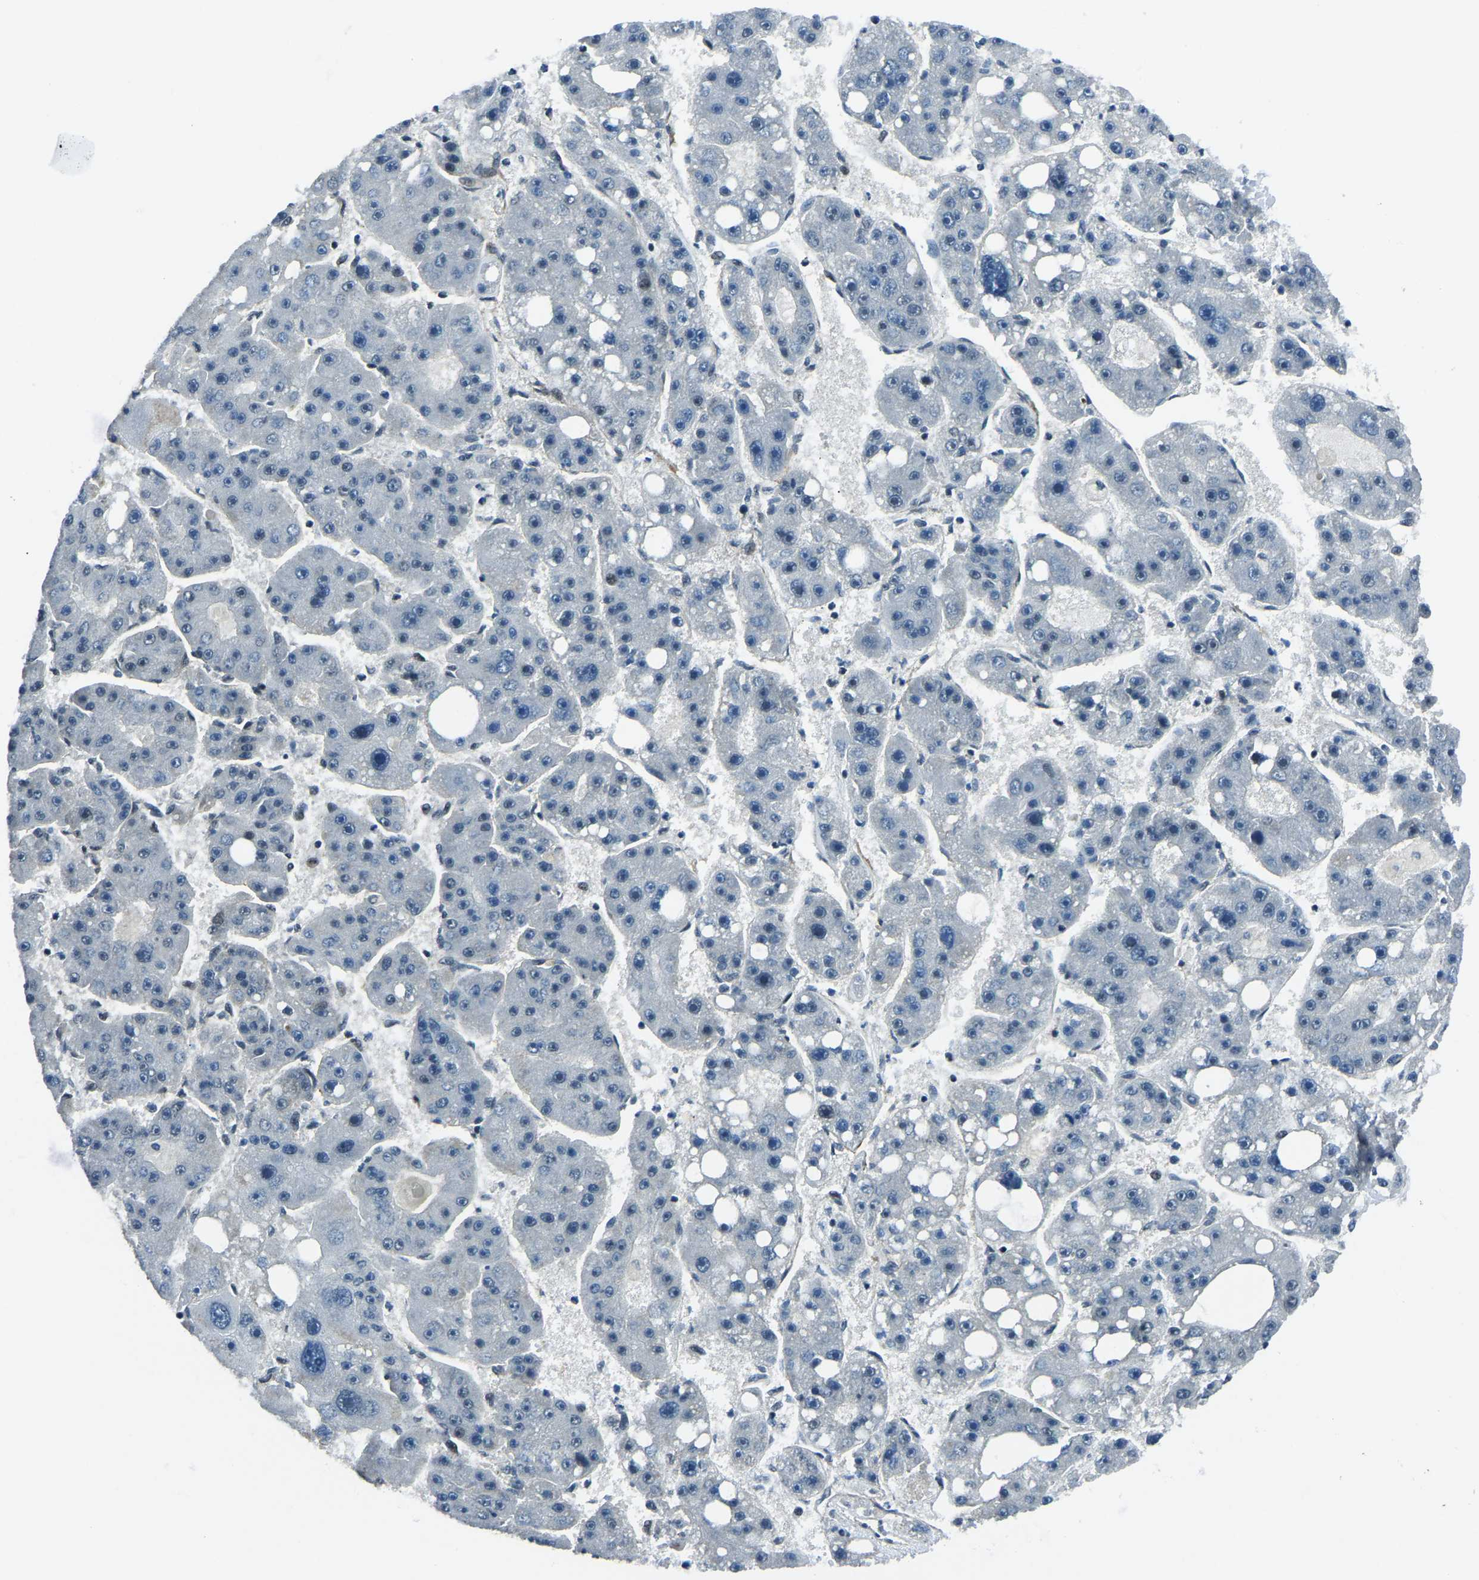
{"staining": {"intensity": "negative", "quantity": "none", "location": "none"}, "tissue": "liver cancer", "cell_type": "Tumor cells", "image_type": "cancer", "snomed": [{"axis": "morphology", "description": "Carcinoma, Hepatocellular, NOS"}, {"axis": "topography", "description": "Liver"}], "caption": "DAB immunohistochemical staining of human liver cancer displays no significant staining in tumor cells.", "gene": "PRCC", "patient": {"sex": "female", "age": 61}}